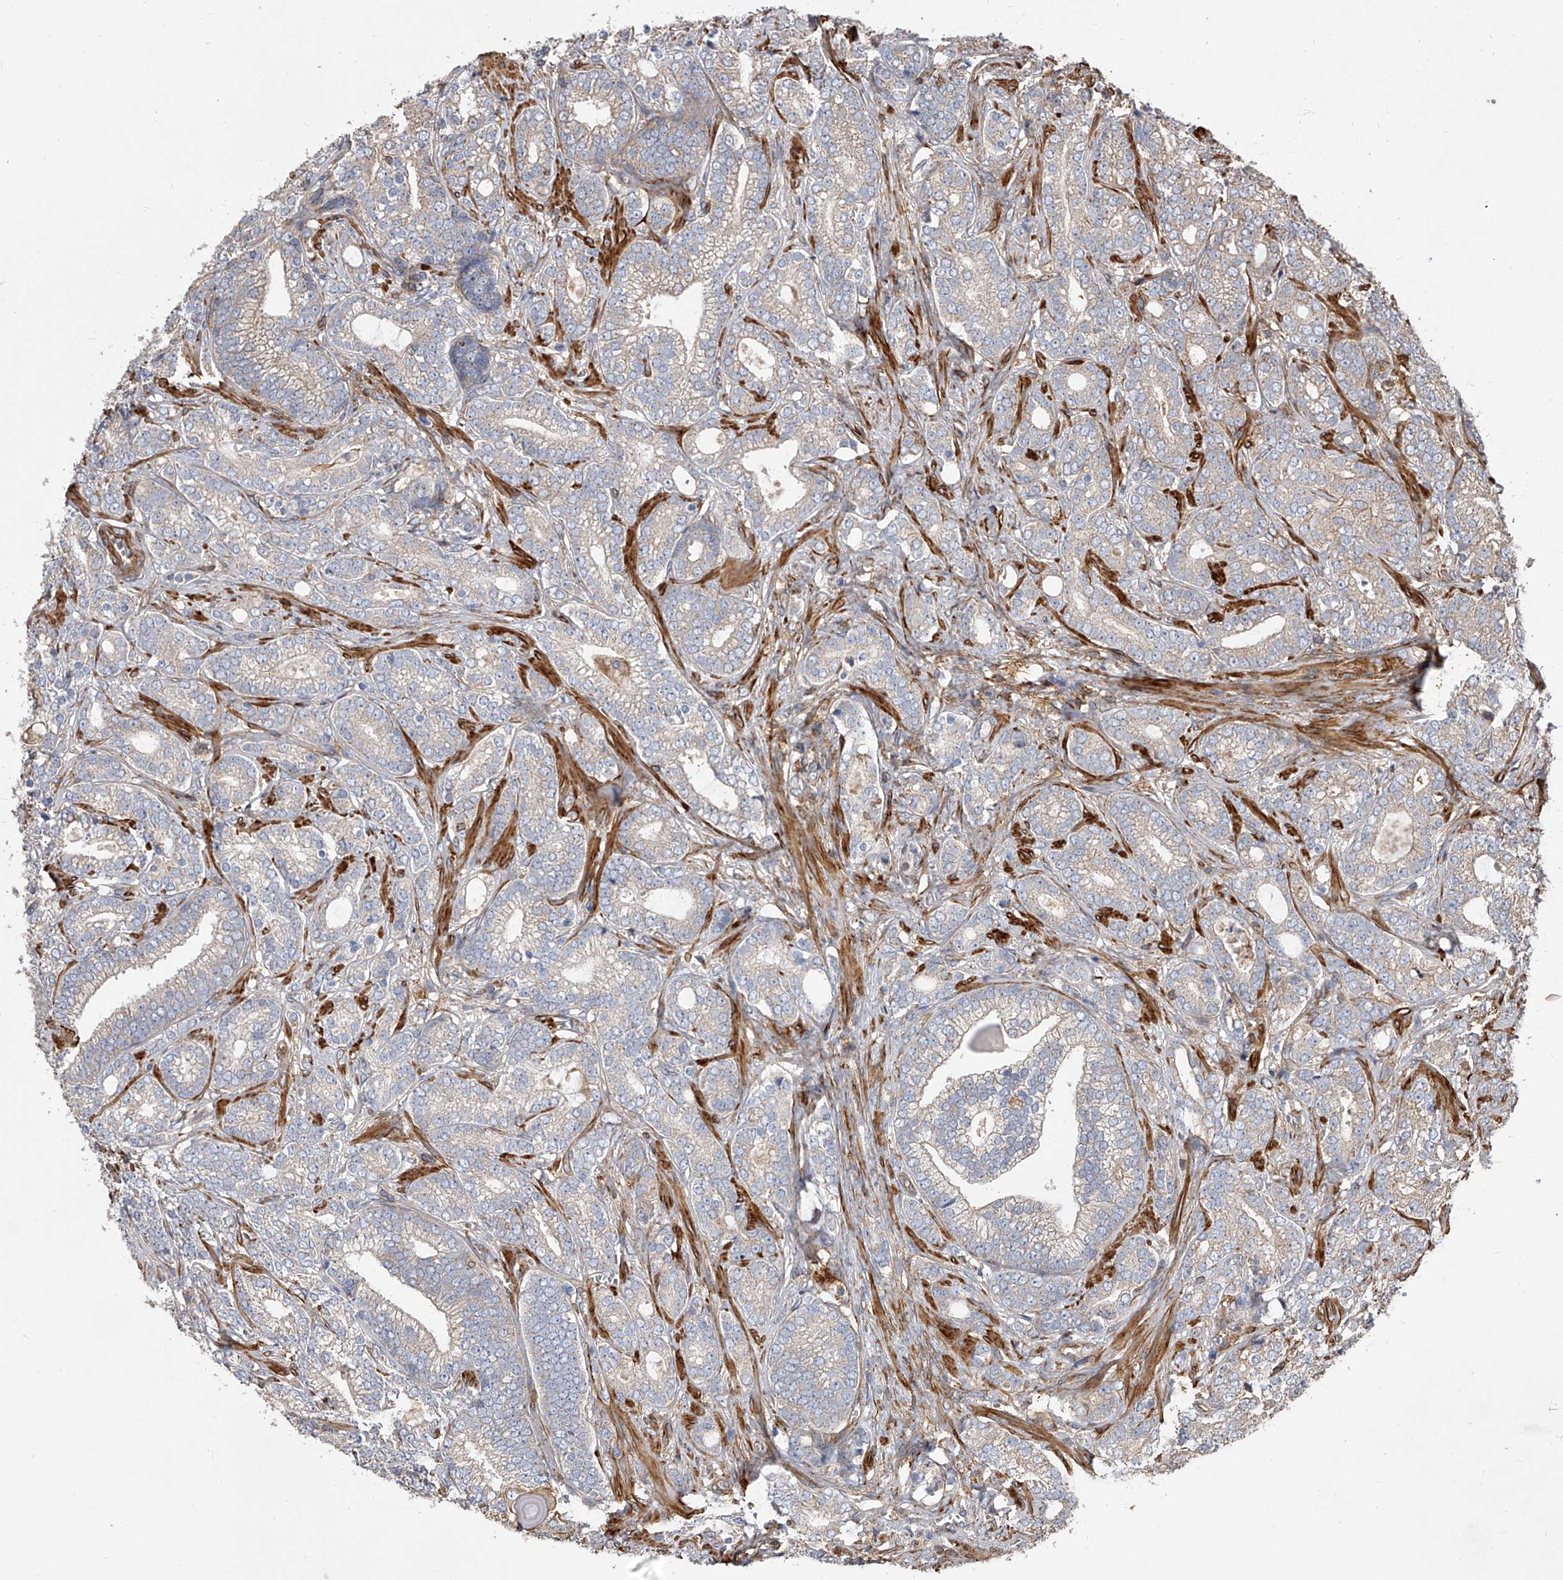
{"staining": {"intensity": "weak", "quantity": "25%-75%", "location": "cytoplasmic/membranous"}, "tissue": "prostate cancer", "cell_type": "Tumor cells", "image_type": "cancer", "snomed": [{"axis": "morphology", "description": "Adenocarcinoma, High grade"}, {"axis": "topography", "description": "Prostate and seminal vesicle, NOS"}], "caption": "A brown stain highlights weak cytoplasmic/membranous expression of a protein in human prostate cancer (high-grade adenocarcinoma) tumor cells.", "gene": "PISD", "patient": {"sex": "male", "age": 67}}